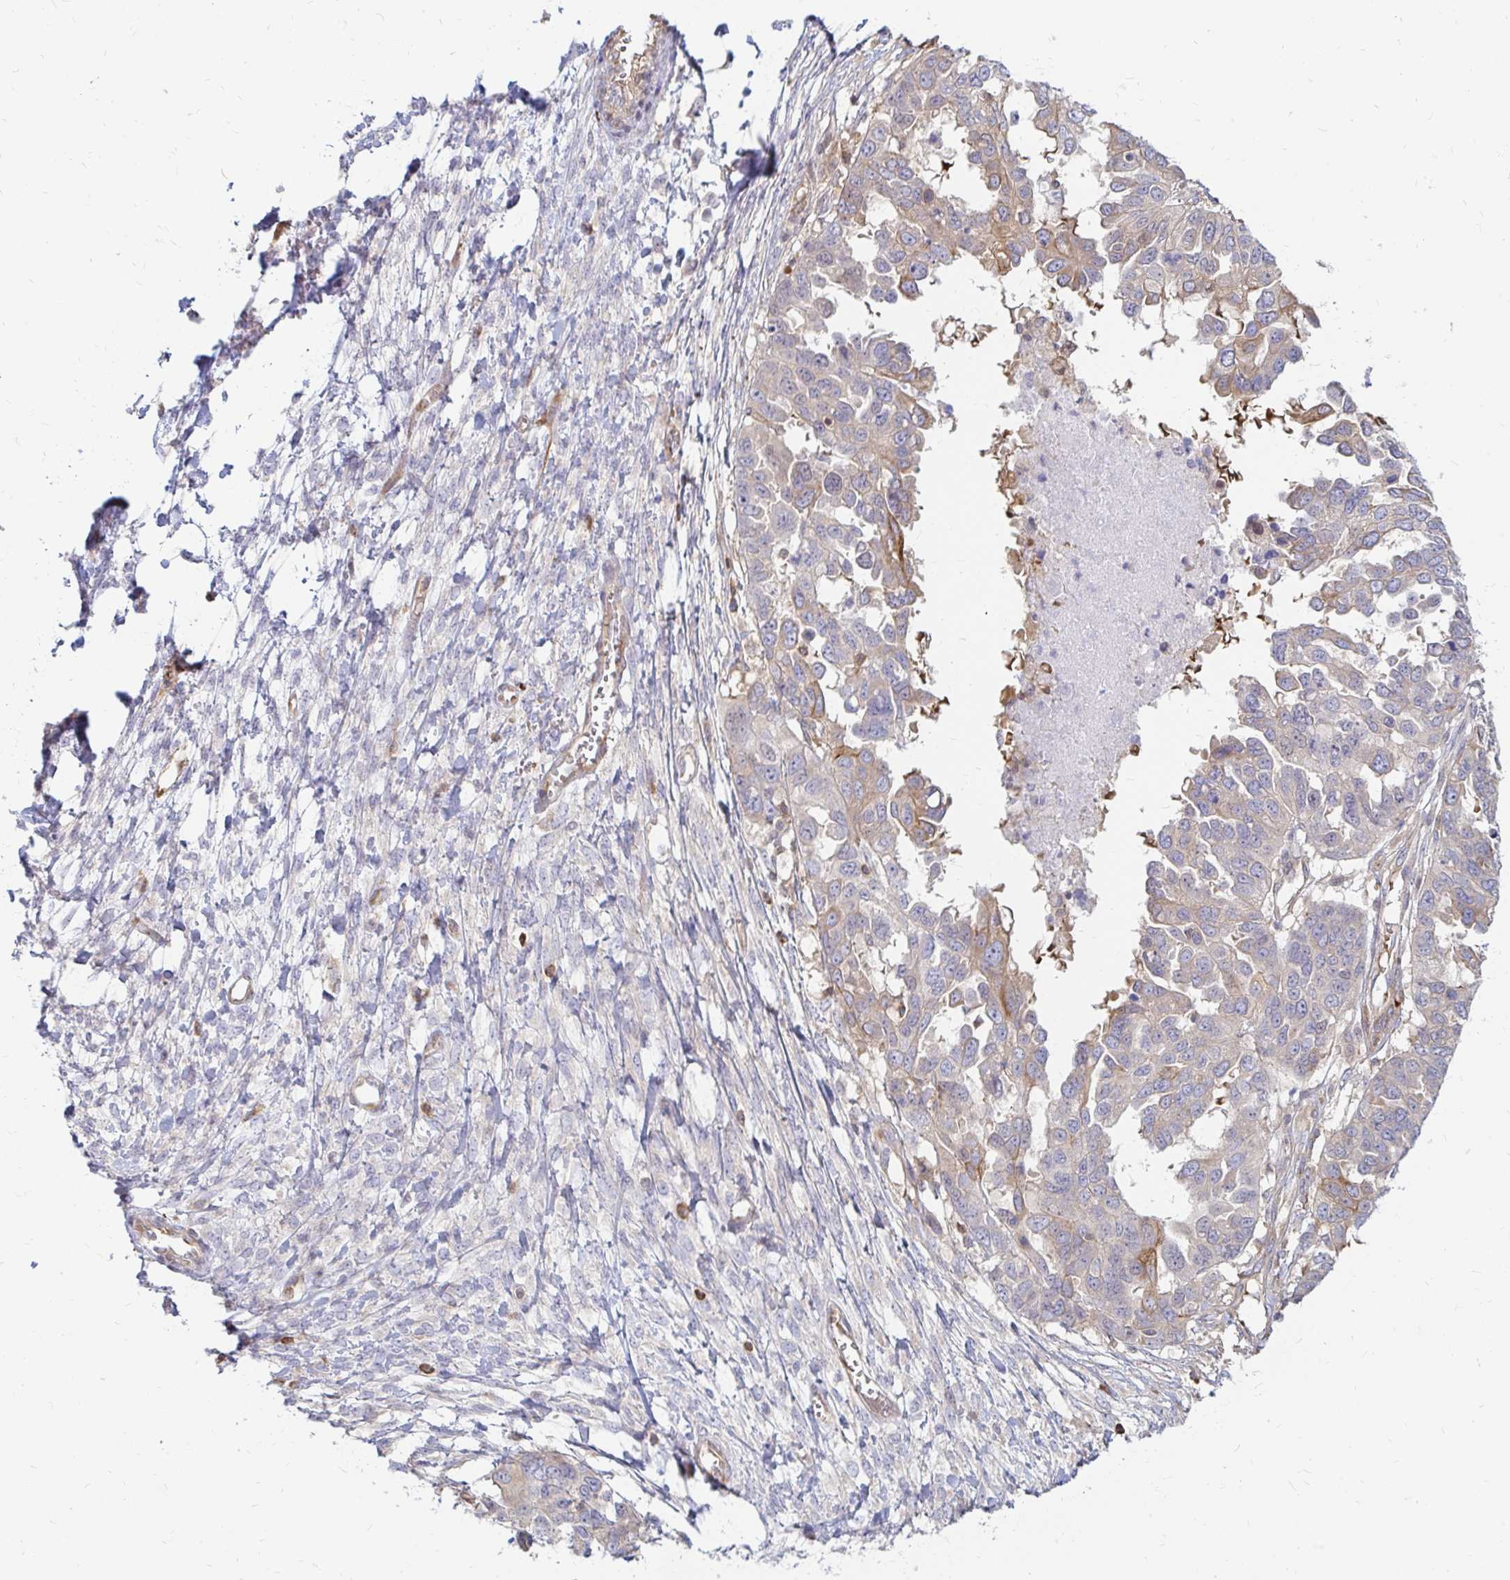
{"staining": {"intensity": "weak", "quantity": "<25%", "location": "cytoplasmic/membranous"}, "tissue": "ovarian cancer", "cell_type": "Tumor cells", "image_type": "cancer", "snomed": [{"axis": "morphology", "description": "Cystadenocarcinoma, serous, NOS"}, {"axis": "topography", "description": "Ovary"}], "caption": "There is no significant expression in tumor cells of ovarian cancer (serous cystadenocarcinoma).", "gene": "CAST", "patient": {"sex": "female", "age": 53}}